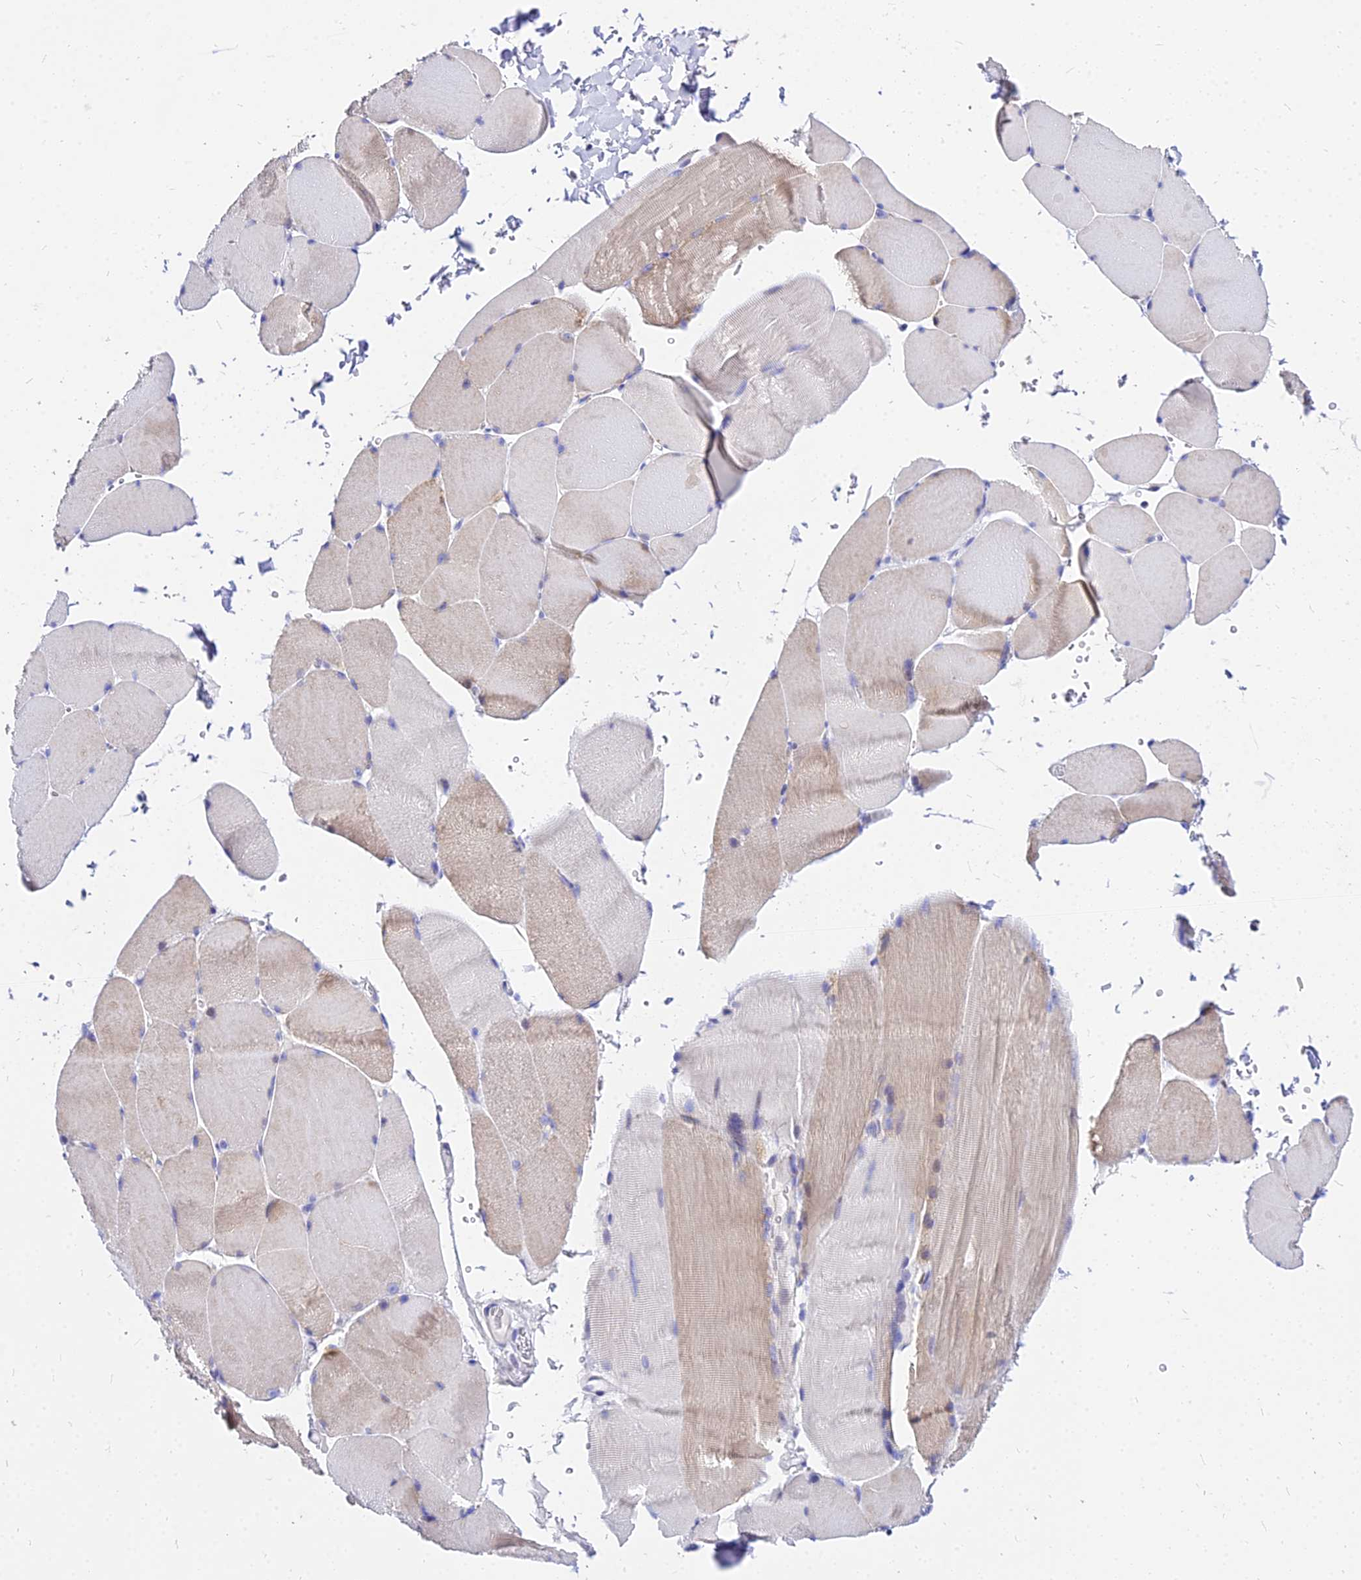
{"staining": {"intensity": "weak", "quantity": "25%-75%", "location": "cytoplasmic/membranous"}, "tissue": "skeletal muscle", "cell_type": "Myocytes", "image_type": "normal", "snomed": [{"axis": "morphology", "description": "Normal tissue, NOS"}, {"axis": "topography", "description": "Skin"}, {"axis": "topography", "description": "Skeletal muscle"}], "caption": "Protein expression analysis of unremarkable skeletal muscle exhibits weak cytoplasmic/membranous positivity in about 25%-75% of myocytes.", "gene": "CARD18", "patient": {"sex": "male", "age": 83}}